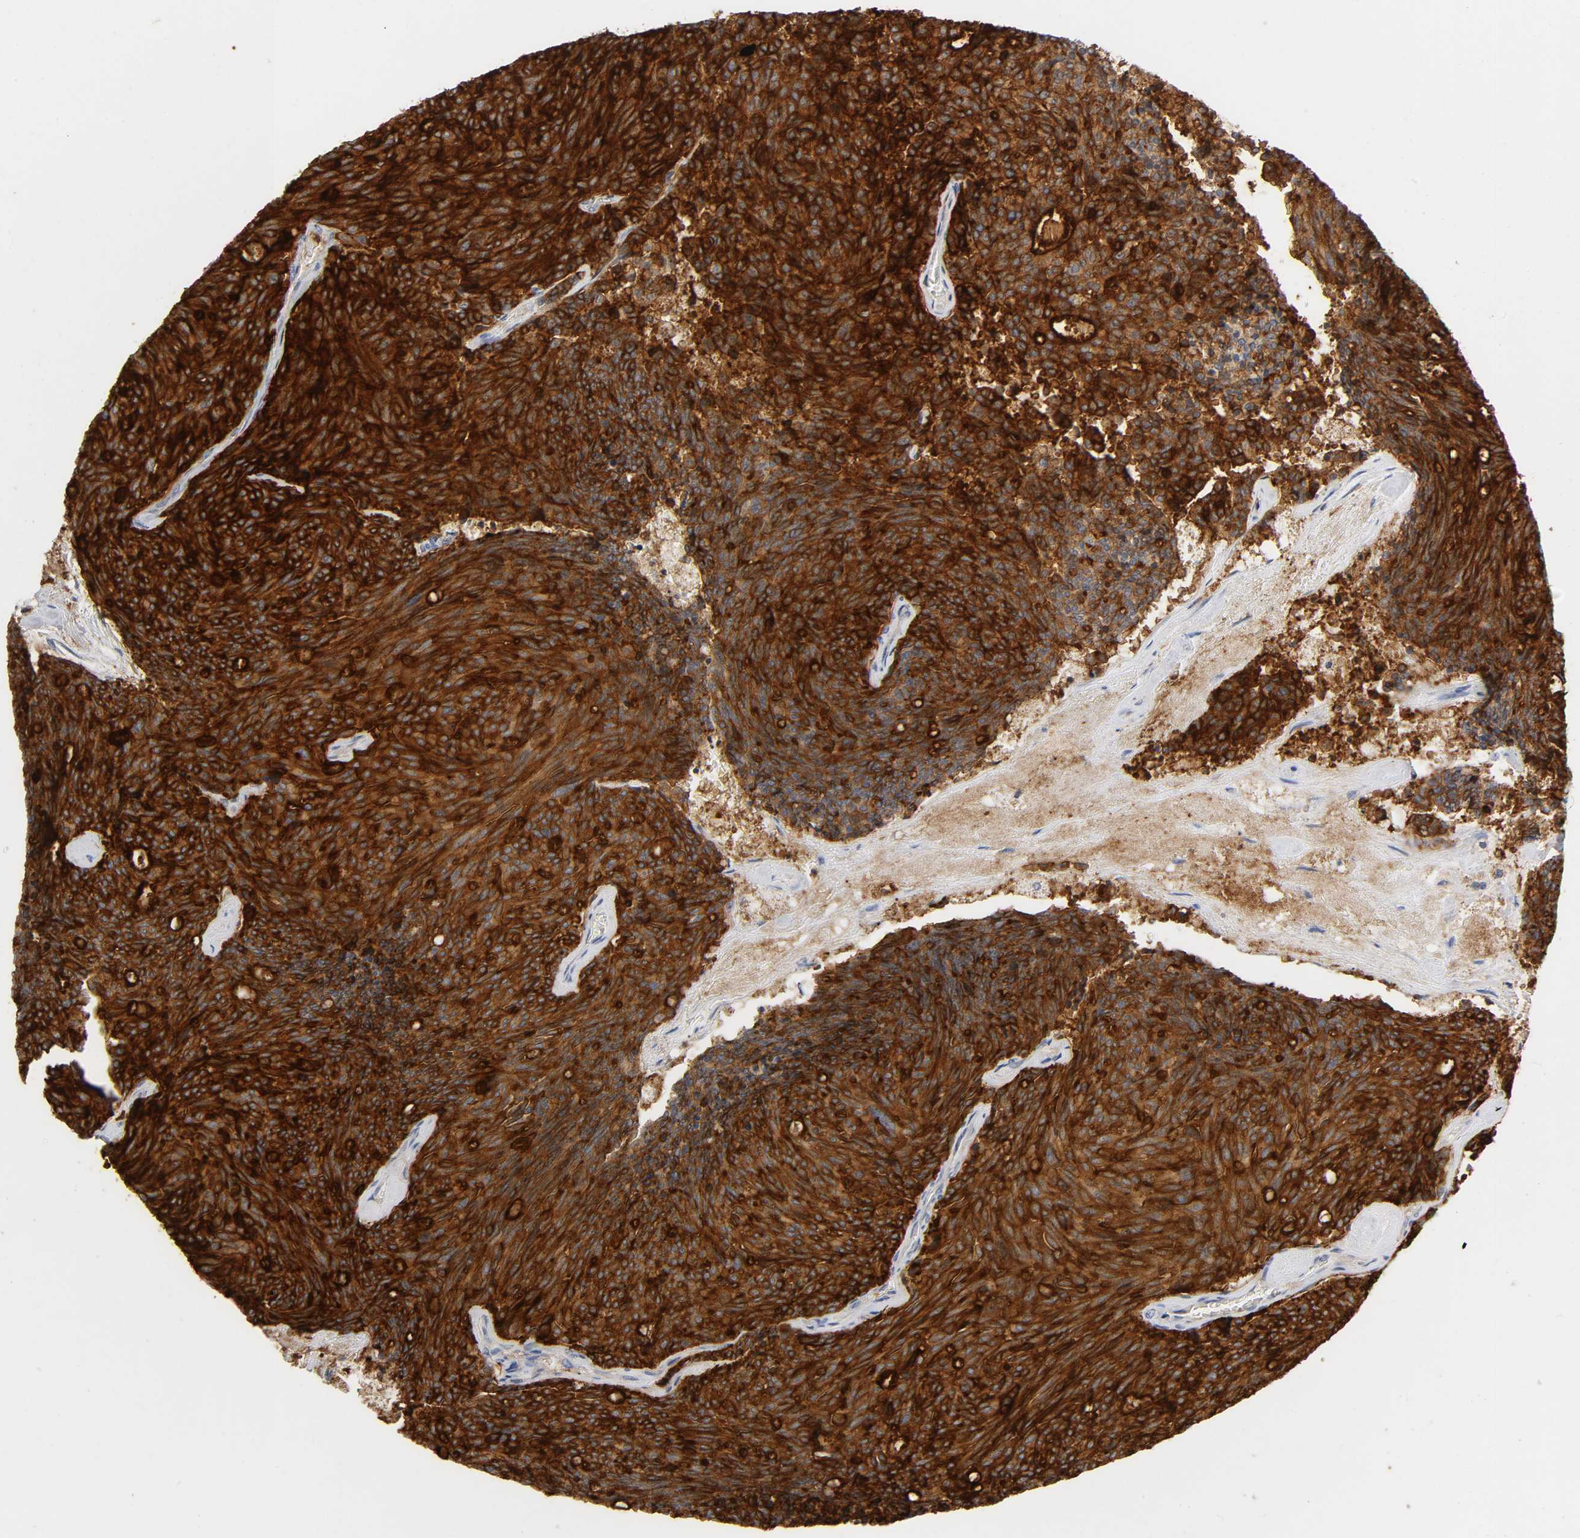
{"staining": {"intensity": "strong", "quantity": ">75%", "location": "cytoplasmic/membranous"}, "tissue": "carcinoid", "cell_type": "Tumor cells", "image_type": "cancer", "snomed": [{"axis": "morphology", "description": "Carcinoid, malignant, NOS"}, {"axis": "topography", "description": "Pancreas"}], "caption": "Approximately >75% of tumor cells in carcinoid show strong cytoplasmic/membranous protein staining as visualized by brown immunohistochemical staining.", "gene": "LYN", "patient": {"sex": "female", "age": 54}}